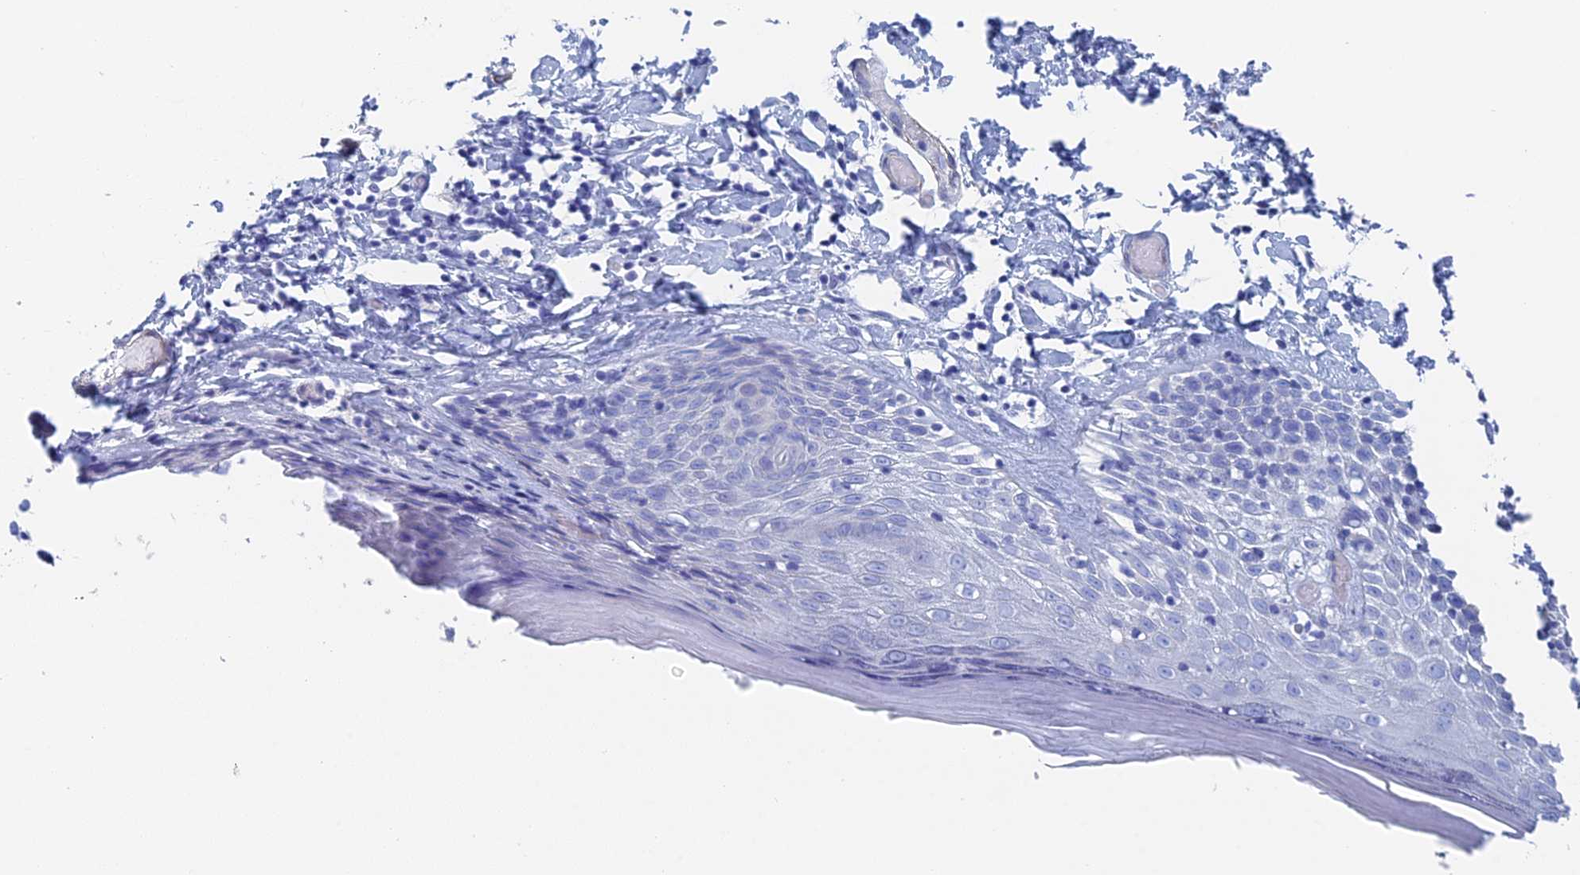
{"staining": {"intensity": "negative", "quantity": "none", "location": "none"}, "tissue": "skin", "cell_type": "Epidermal cells", "image_type": "normal", "snomed": [{"axis": "morphology", "description": "Normal tissue, NOS"}, {"axis": "topography", "description": "Adipose tissue"}, {"axis": "topography", "description": "Vascular tissue"}, {"axis": "topography", "description": "Vulva"}, {"axis": "topography", "description": "Peripheral nerve tissue"}], "caption": "Immunohistochemistry (IHC) of benign skin demonstrates no staining in epidermal cells. Nuclei are stained in blue.", "gene": "KCNK18", "patient": {"sex": "female", "age": 86}}